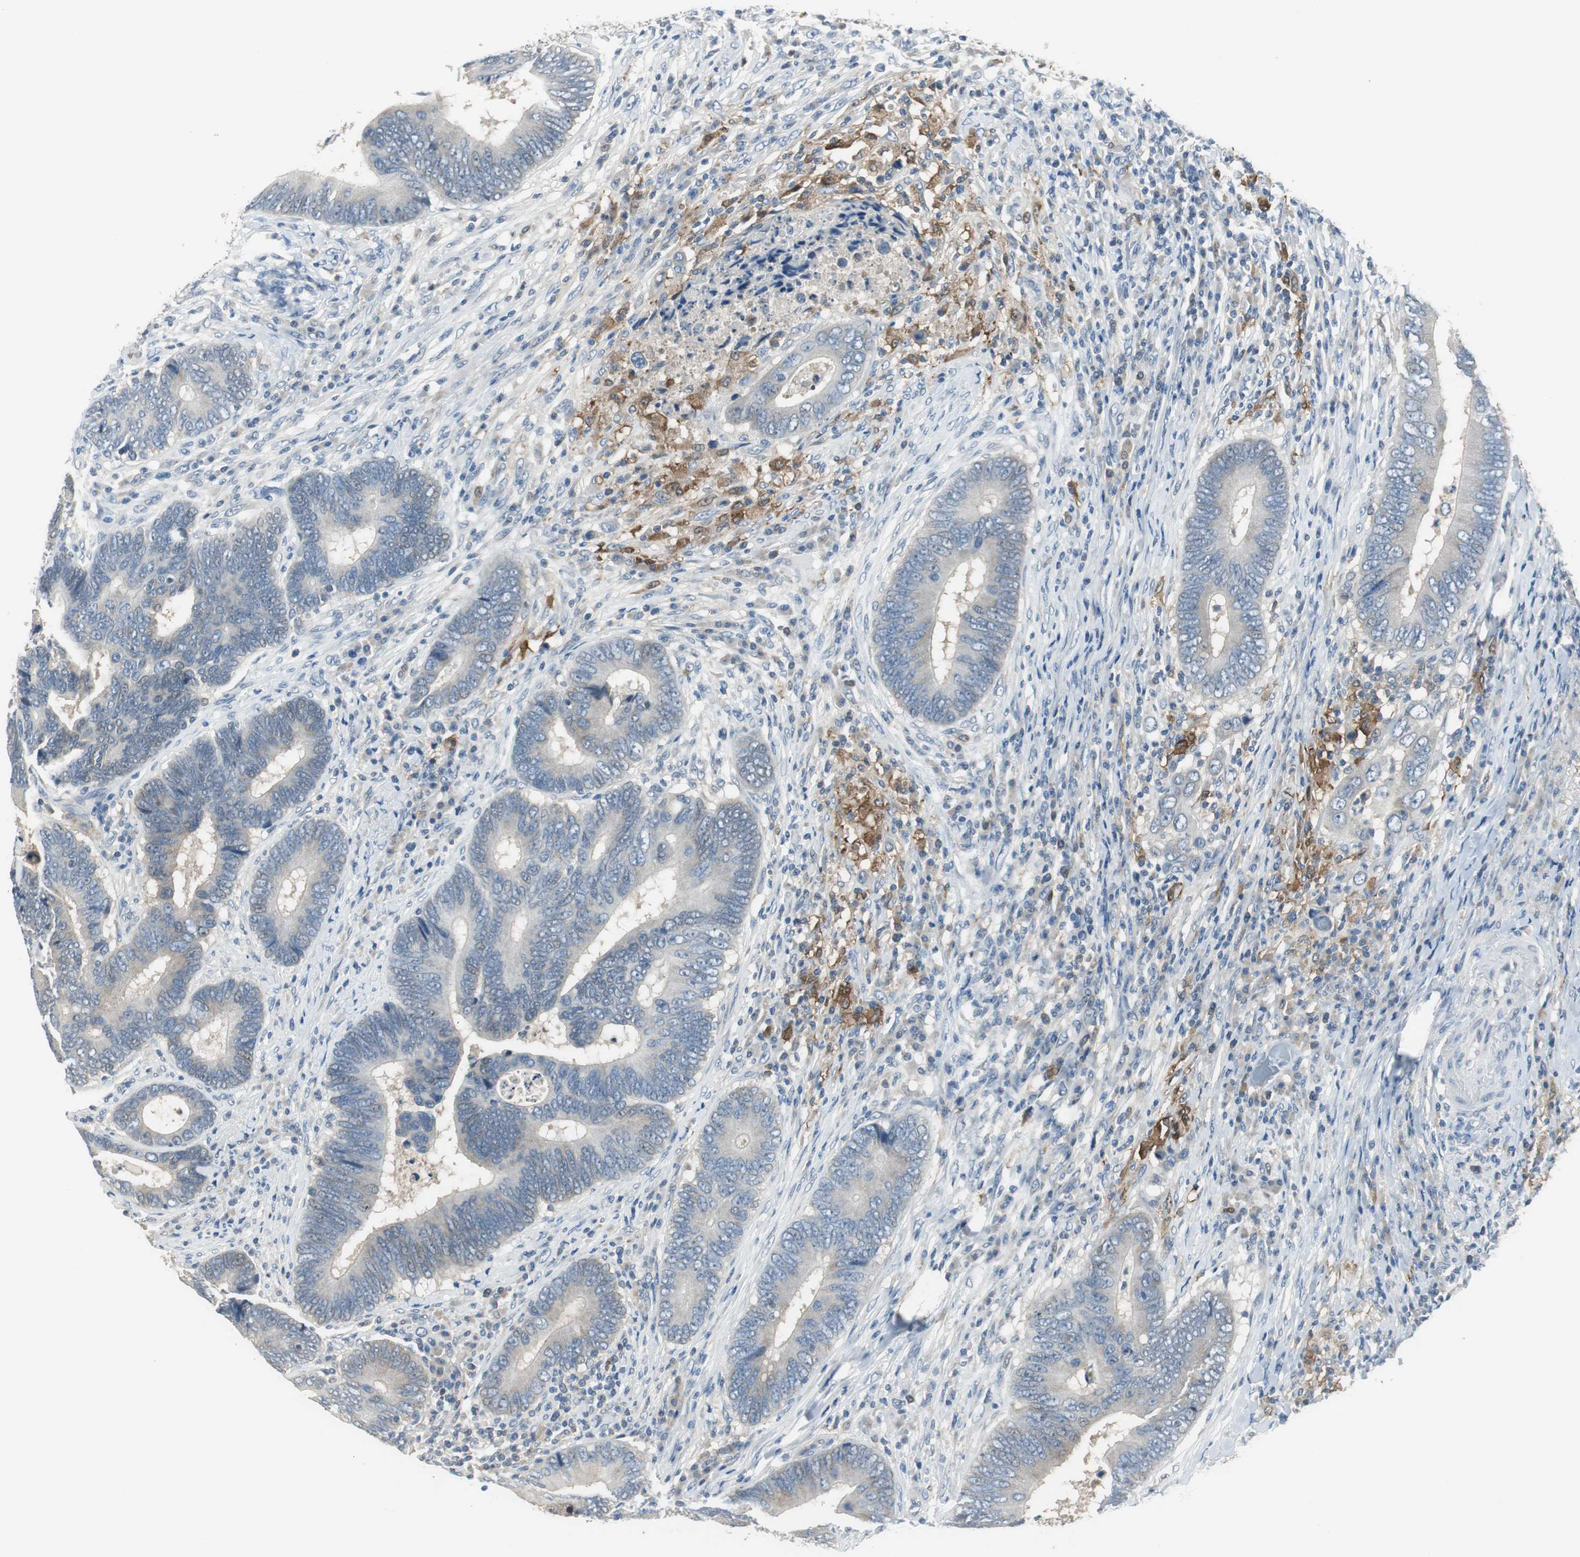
{"staining": {"intensity": "weak", "quantity": "25%-75%", "location": "cytoplasmic/membranous"}, "tissue": "colorectal cancer", "cell_type": "Tumor cells", "image_type": "cancer", "snomed": [{"axis": "morphology", "description": "Adenocarcinoma, NOS"}, {"axis": "topography", "description": "Colon"}], "caption": "This micrograph demonstrates immunohistochemistry staining of colorectal adenocarcinoma, with low weak cytoplasmic/membranous staining in approximately 25%-75% of tumor cells.", "gene": "MSTO1", "patient": {"sex": "female", "age": 78}}